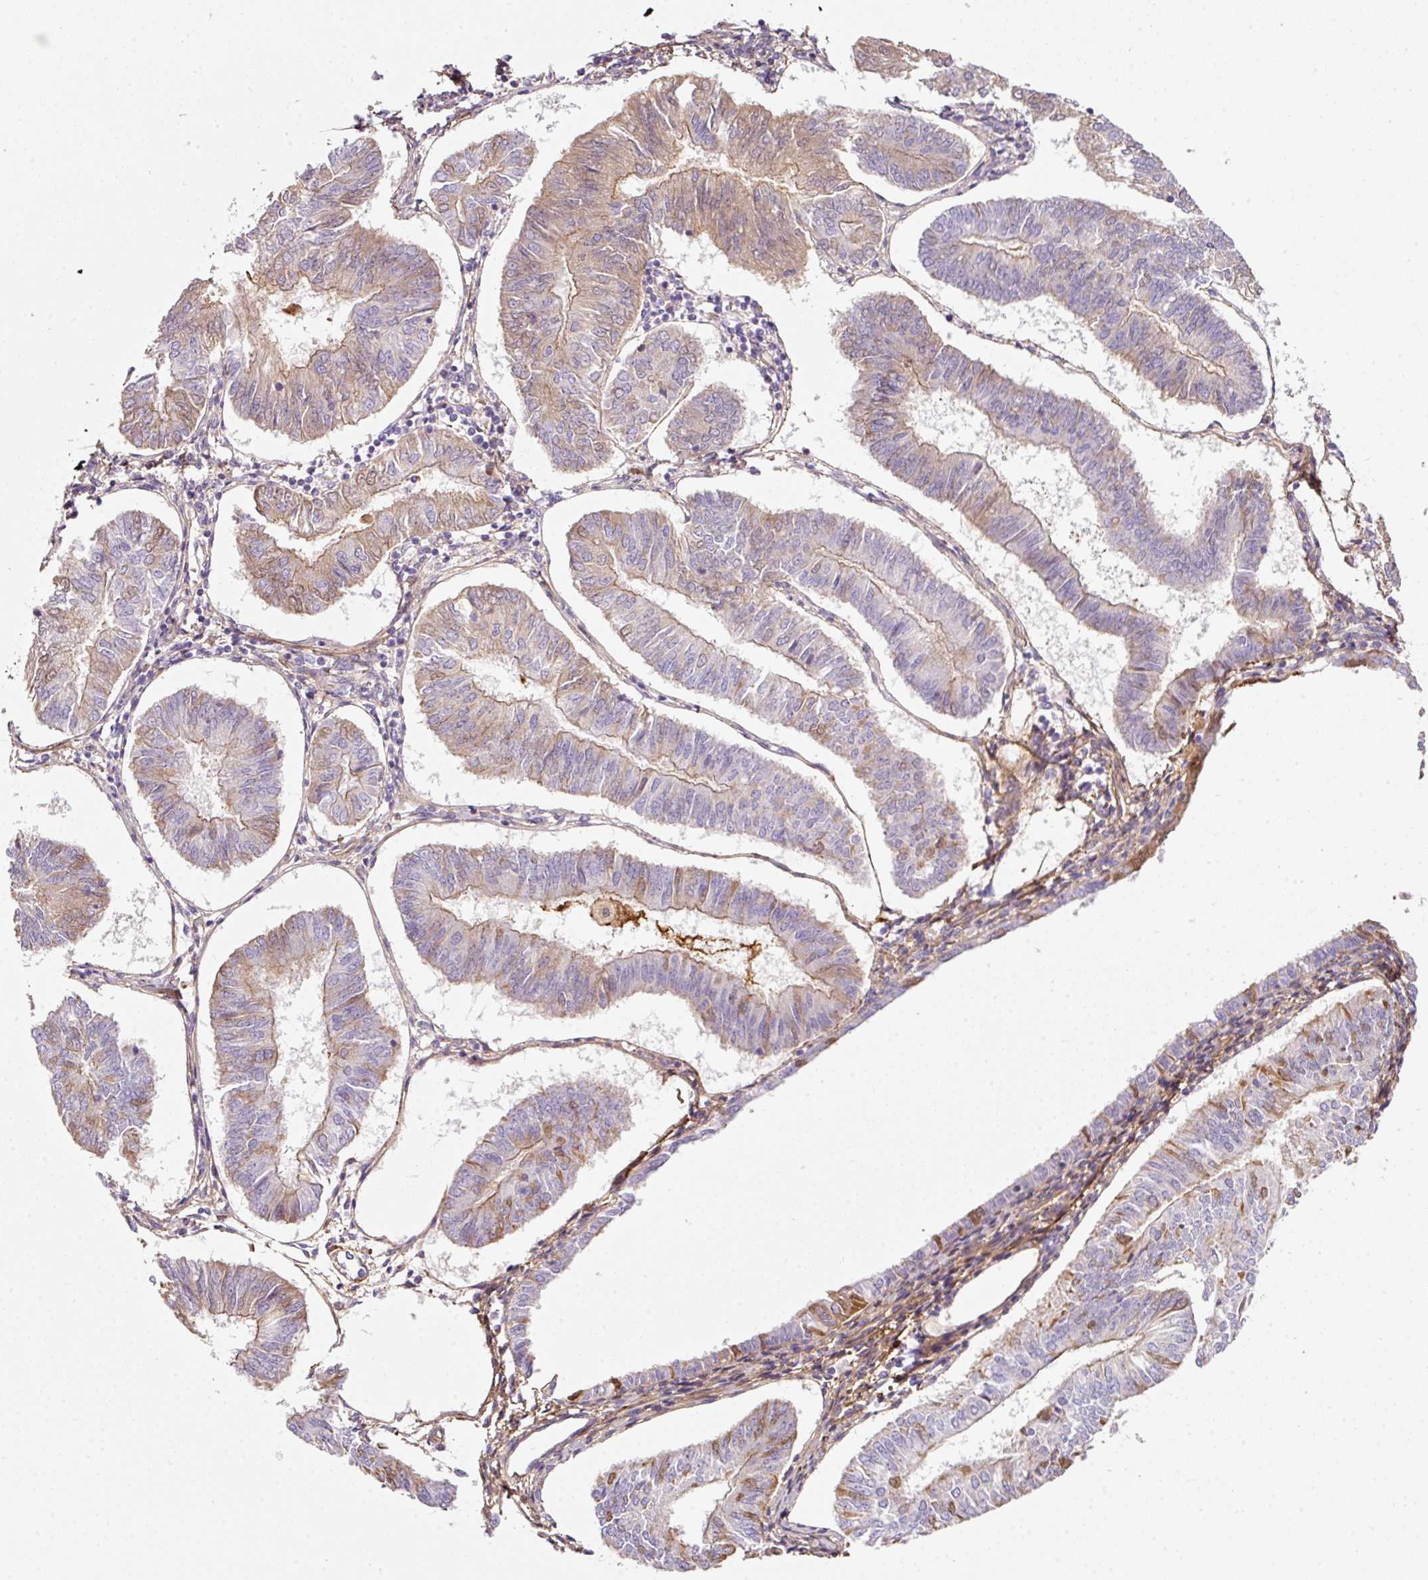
{"staining": {"intensity": "moderate", "quantity": "25%-75%", "location": "cytoplasmic/membranous"}, "tissue": "endometrial cancer", "cell_type": "Tumor cells", "image_type": "cancer", "snomed": [{"axis": "morphology", "description": "Adenocarcinoma, NOS"}, {"axis": "topography", "description": "Endometrium"}], "caption": "A photomicrograph showing moderate cytoplasmic/membranous staining in approximately 25%-75% of tumor cells in endometrial cancer, as visualized by brown immunohistochemical staining.", "gene": "SOS2", "patient": {"sex": "female", "age": 58}}